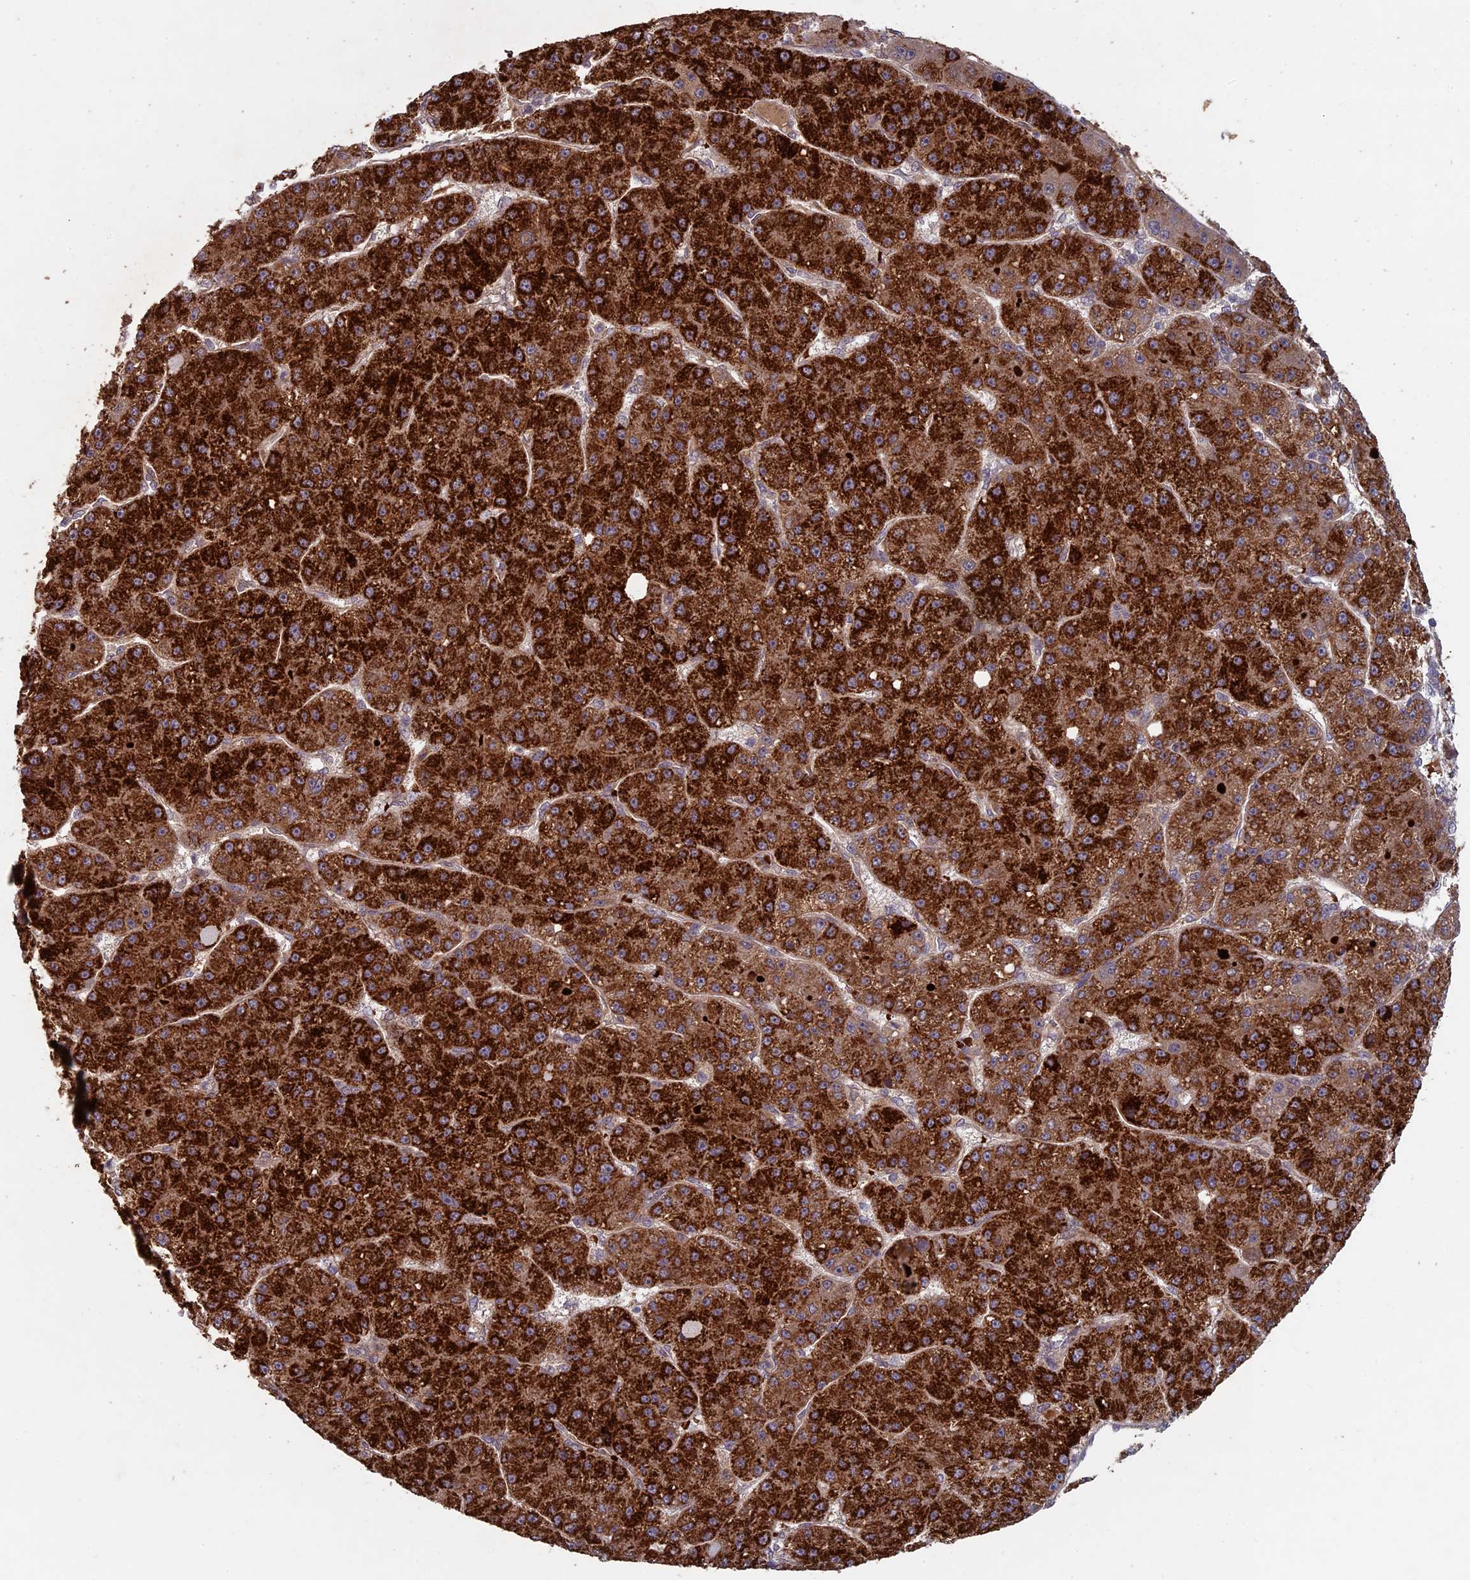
{"staining": {"intensity": "strong", "quantity": ">75%", "location": "cytoplasmic/membranous"}, "tissue": "liver cancer", "cell_type": "Tumor cells", "image_type": "cancer", "snomed": [{"axis": "morphology", "description": "Carcinoma, Hepatocellular, NOS"}, {"axis": "topography", "description": "Liver"}], "caption": "Hepatocellular carcinoma (liver) stained with a brown dye displays strong cytoplasmic/membranous positive expression in about >75% of tumor cells.", "gene": "RCCD1", "patient": {"sex": "male", "age": 67}}